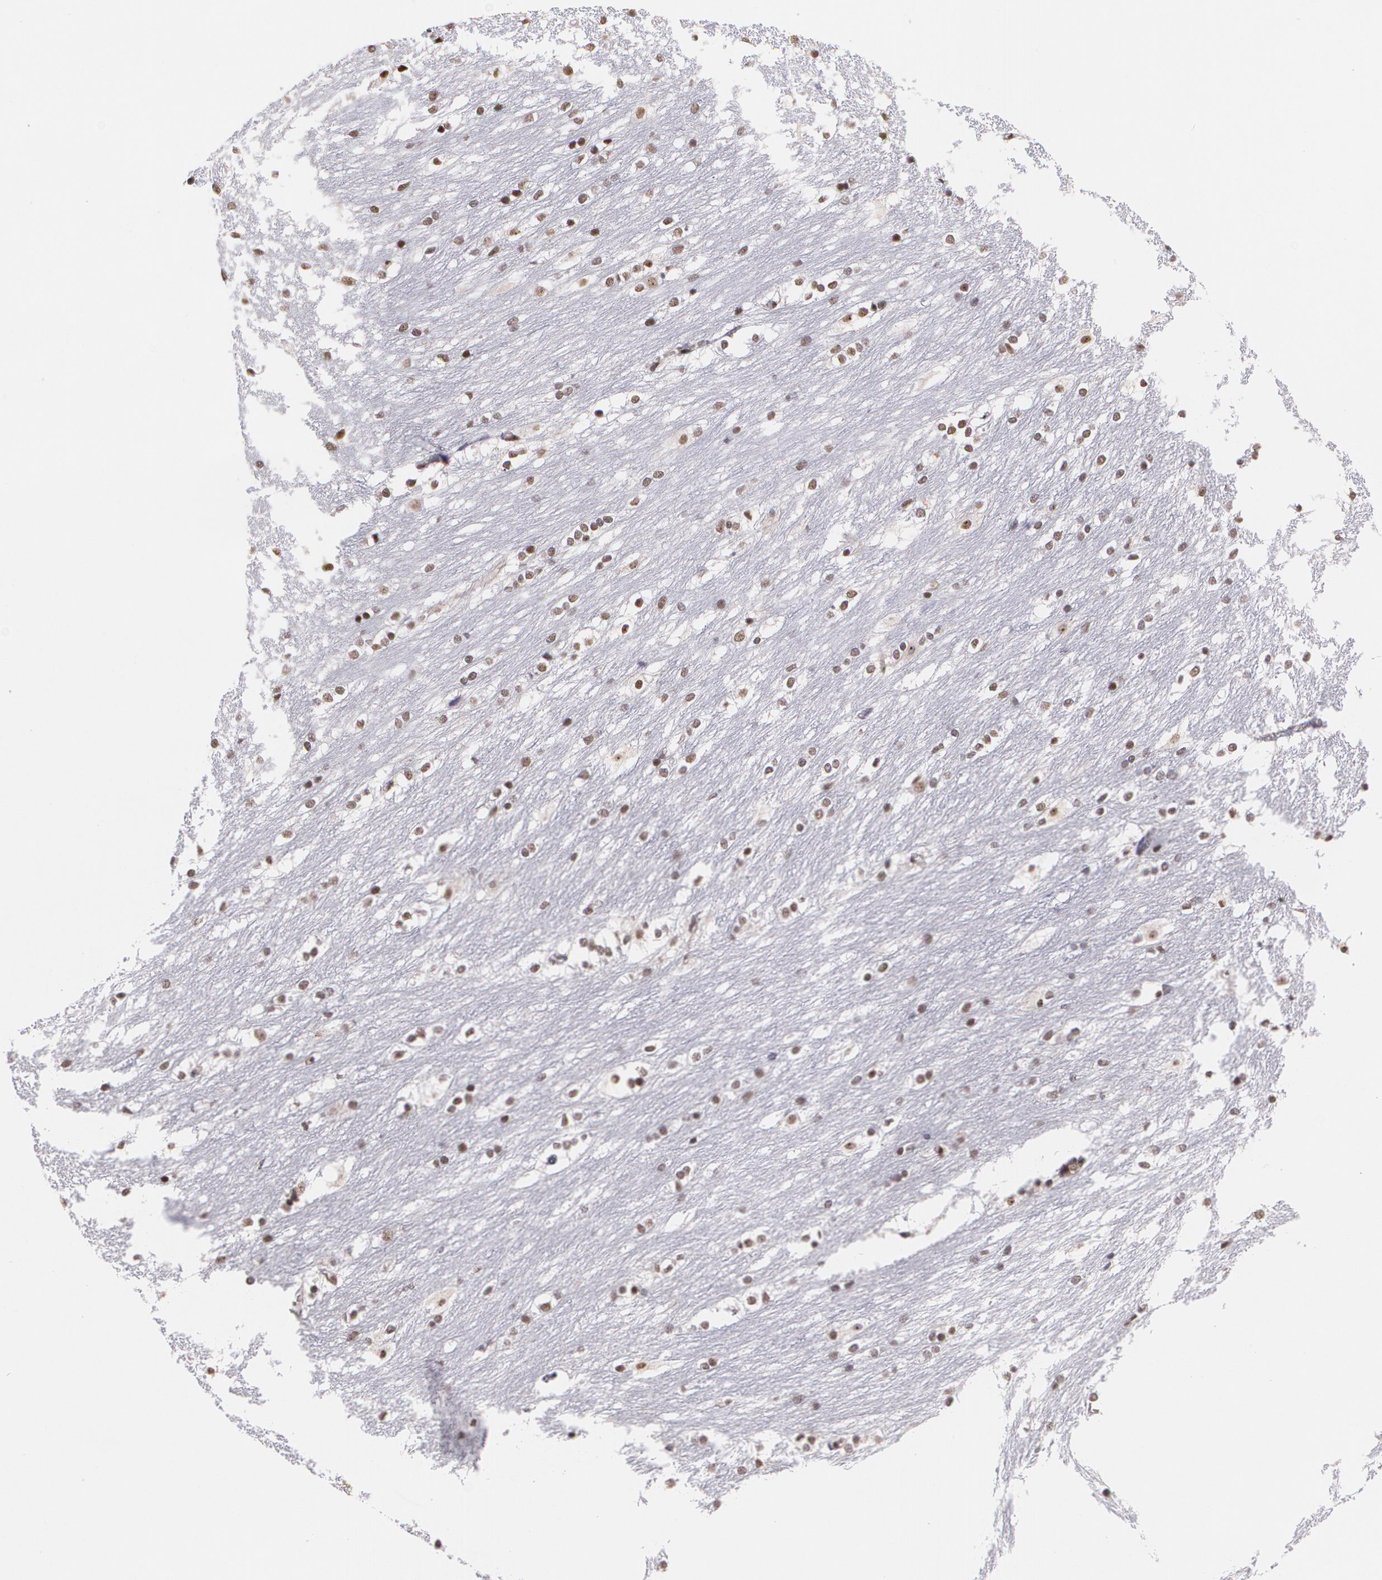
{"staining": {"intensity": "negative", "quantity": "none", "location": "none"}, "tissue": "caudate", "cell_type": "Glial cells", "image_type": "normal", "snomed": [{"axis": "morphology", "description": "Normal tissue, NOS"}, {"axis": "topography", "description": "Lateral ventricle wall"}], "caption": "This photomicrograph is of unremarkable caudate stained with immunohistochemistry (IHC) to label a protein in brown with the nuclei are counter-stained blue. There is no expression in glial cells. (DAB IHC with hematoxylin counter stain).", "gene": "C6orf15", "patient": {"sex": "female", "age": 19}}